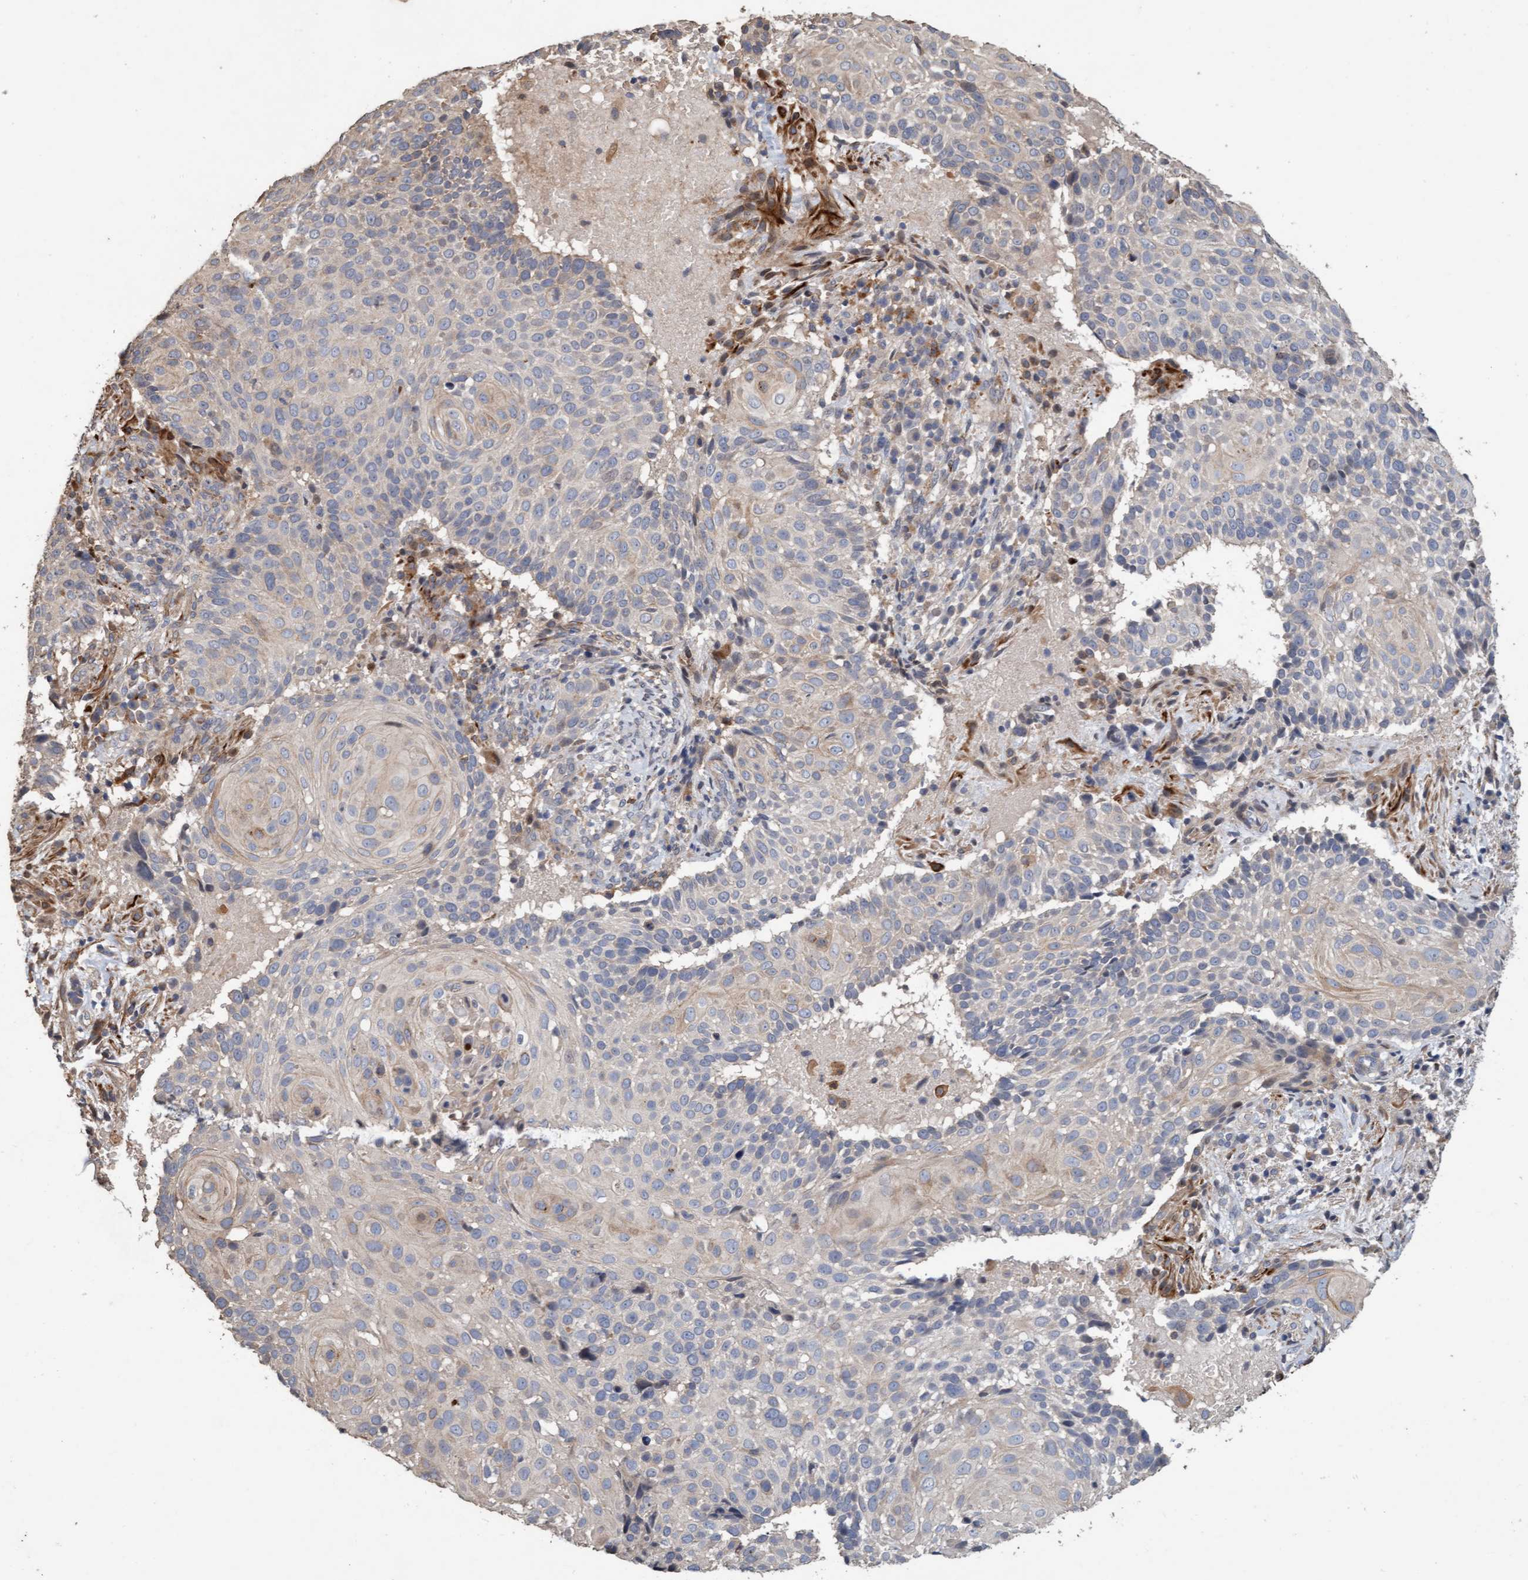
{"staining": {"intensity": "weak", "quantity": "25%-75%", "location": "cytoplasmic/membranous"}, "tissue": "cervical cancer", "cell_type": "Tumor cells", "image_type": "cancer", "snomed": [{"axis": "morphology", "description": "Squamous cell carcinoma, NOS"}, {"axis": "topography", "description": "Cervix"}], "caption": "A photomicrograph of human cervical cancer (squamous cell carcinoma) stained for a protein displays weak cytoplasmic/membranous brown staining in tumor cells.", "gene": "LONRF1", "patient": {"sex": "female", "age": 74}}